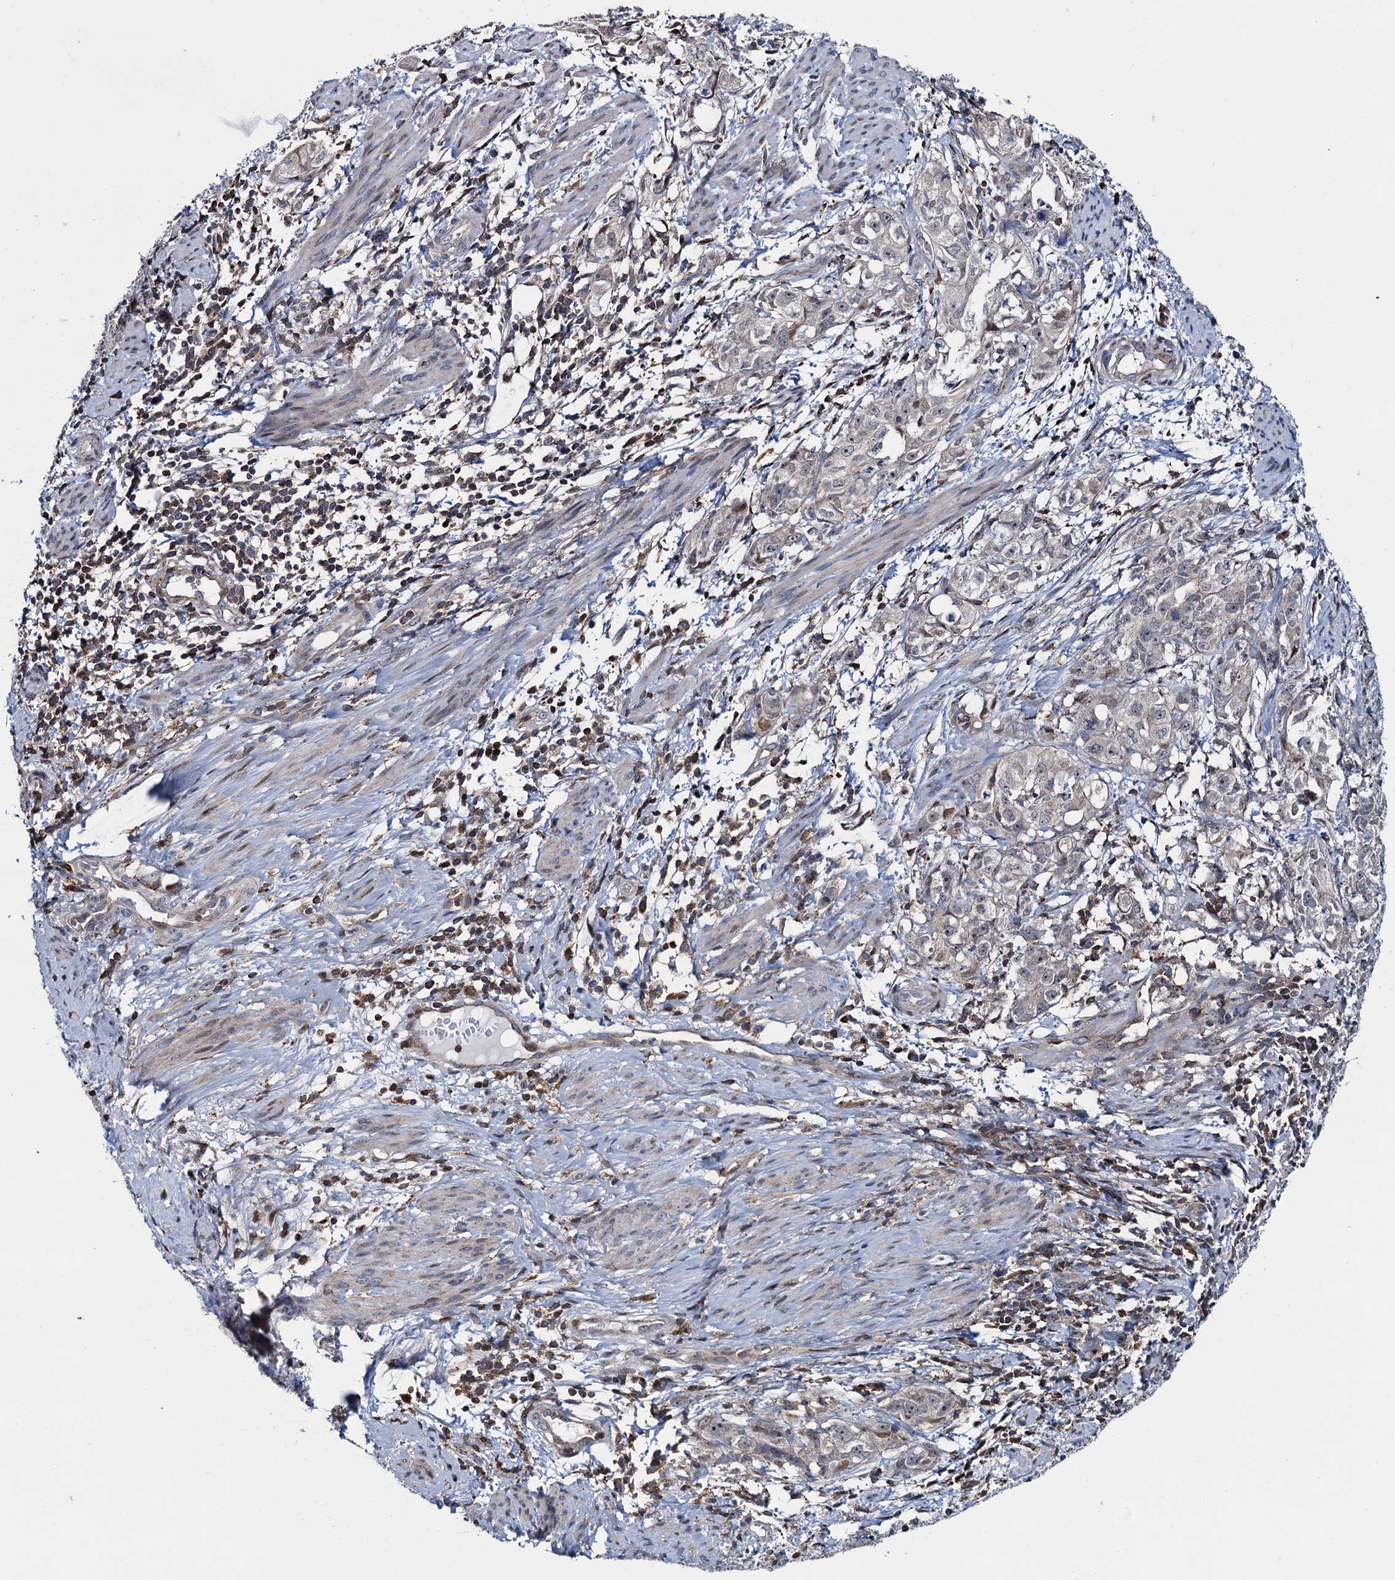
{"staining": {"intensity": "weak", "quantity": "<25%", "location": "cytoplasmic/membranous"}, "tissue": "endometrial cancer", "cell_type": "Tumor cells", "image_type": "cancer", "snomed": [{"axis": "morphology", "description": "Adenocarcinoma, NOS"}, {"axis": "topography", "description": "Endometrium"}], "caption": "Adenocarcinoma (endometrial) stained for a protein using immunohistochemistry (IHC) exhibits no staining tumor cells.", "gene": "CCDC102A", "patient": {"sex": "female", "age": 65}}